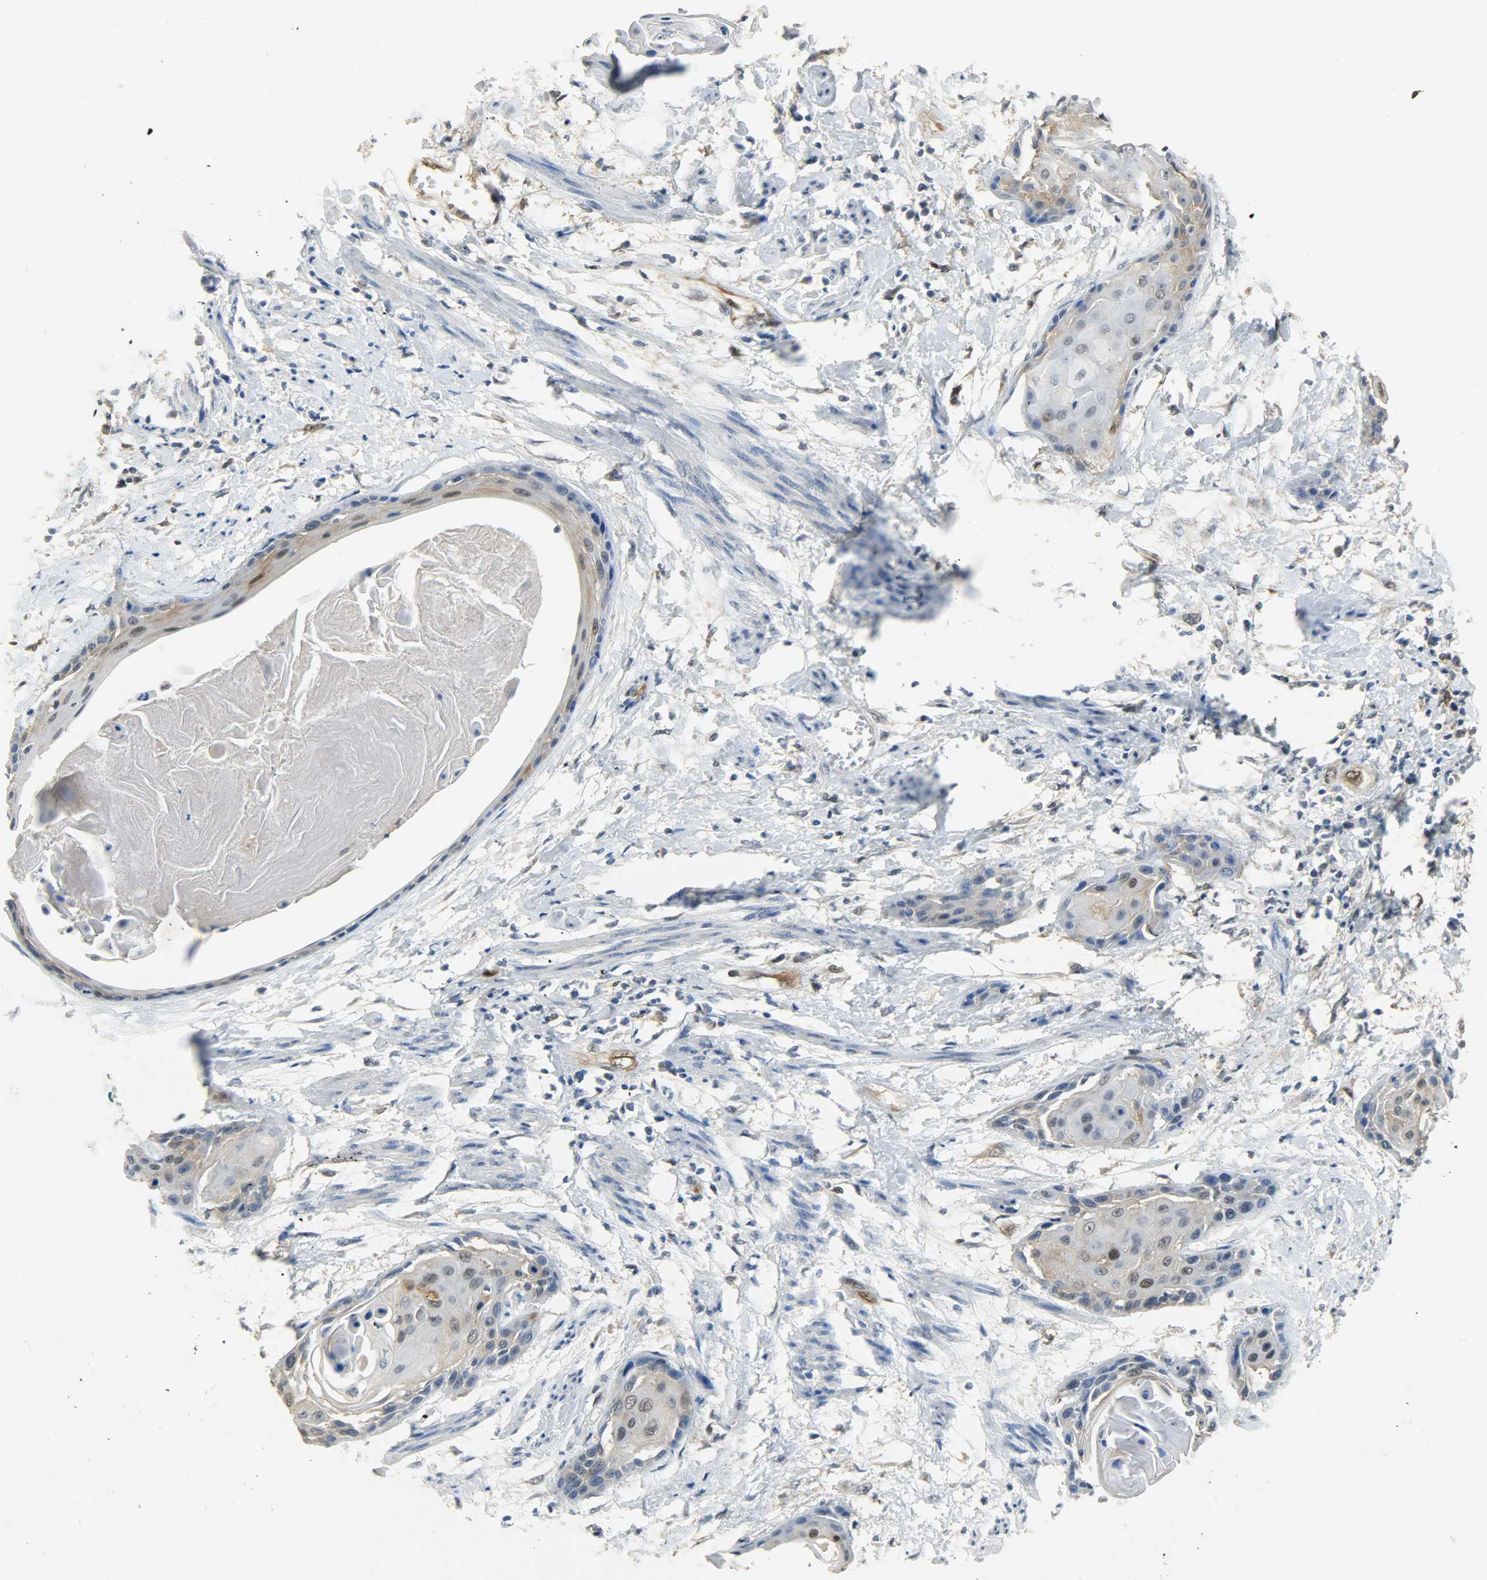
{"staining": {"intensity": "moderate", "quantity": ">75%", "location": "cytoplasmic/membranous,nuclear"}, "tissue": "cervical cancer", "cell_type": "Tumor cells", "image_type": "cancer", "snomed": [{"axis": "morphology", "description": "Squamous cell carcinoma, NOS"}, {"axis": "topography", "description": "Cervix"}], "caption": "Protein staining demonstrates moderate cytoplasmic/membranous and nuclear expression in approximately >75% of tumor cells in squamous cell carcinoma (cervical).", "gene": "EIF4EBP1", "patient": {"sex": "female", "age": 57}}